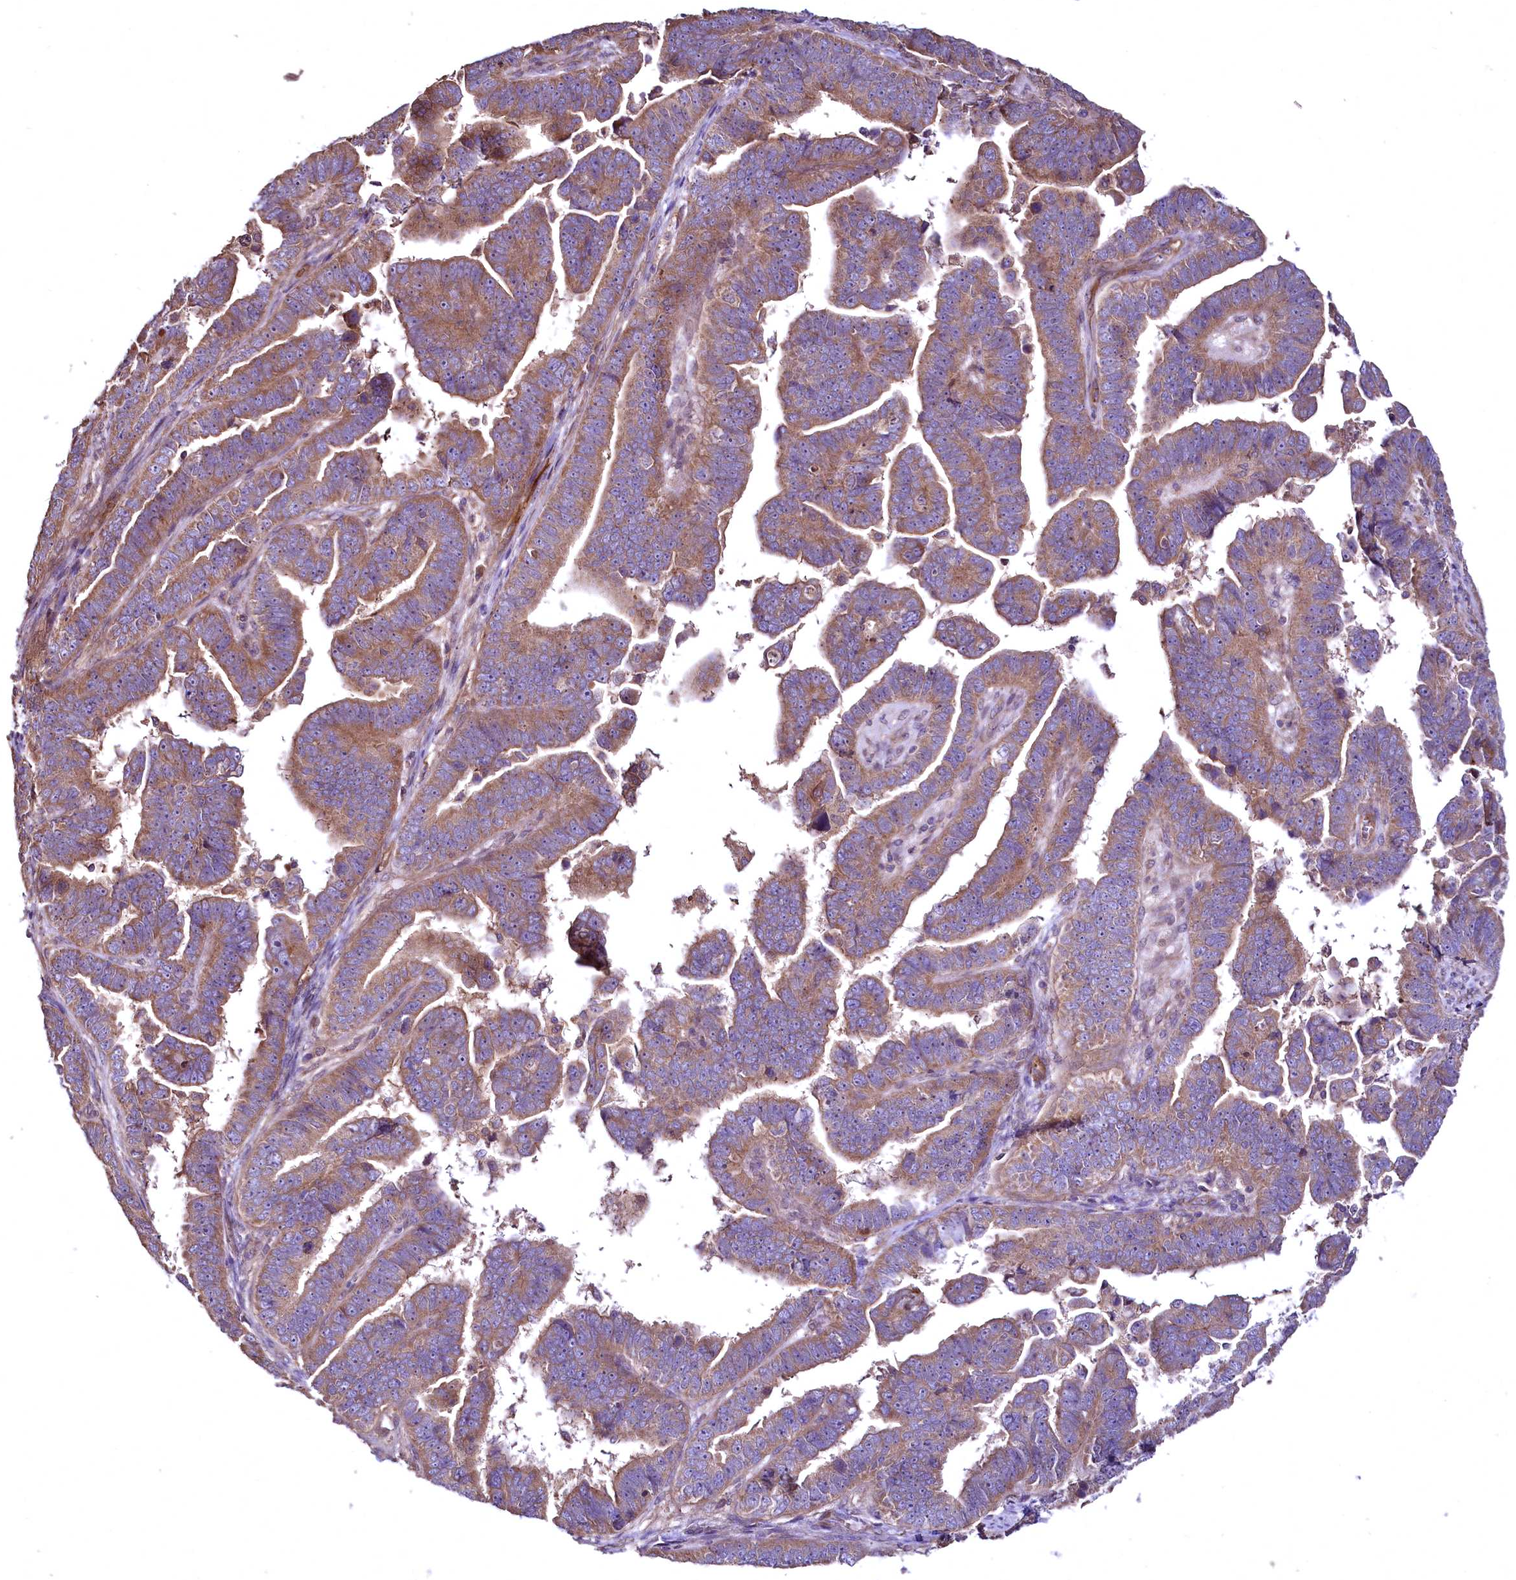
{"staining": {"intensity": "moderate", "quantity": ">75%", "location": "cytoplasmic/membranous"}, "tissue": "endometrial cancer", "cell_type": "Tumor cells", "image_type": "cancer", "snomed": [{"axis": "morphology", "description": "Adenocarcinoma, NOS"}, {"axis": "topography", "description": "Endometrium"}], "caption": "Immunohistochemical staining of endometrial adenocarcinoma reveals moderate cytoplasmic/membranous protein staining in about >75% of tumor cells.", "gene": "TBCEL", "patient": {"sex": "female", "age": 75}}